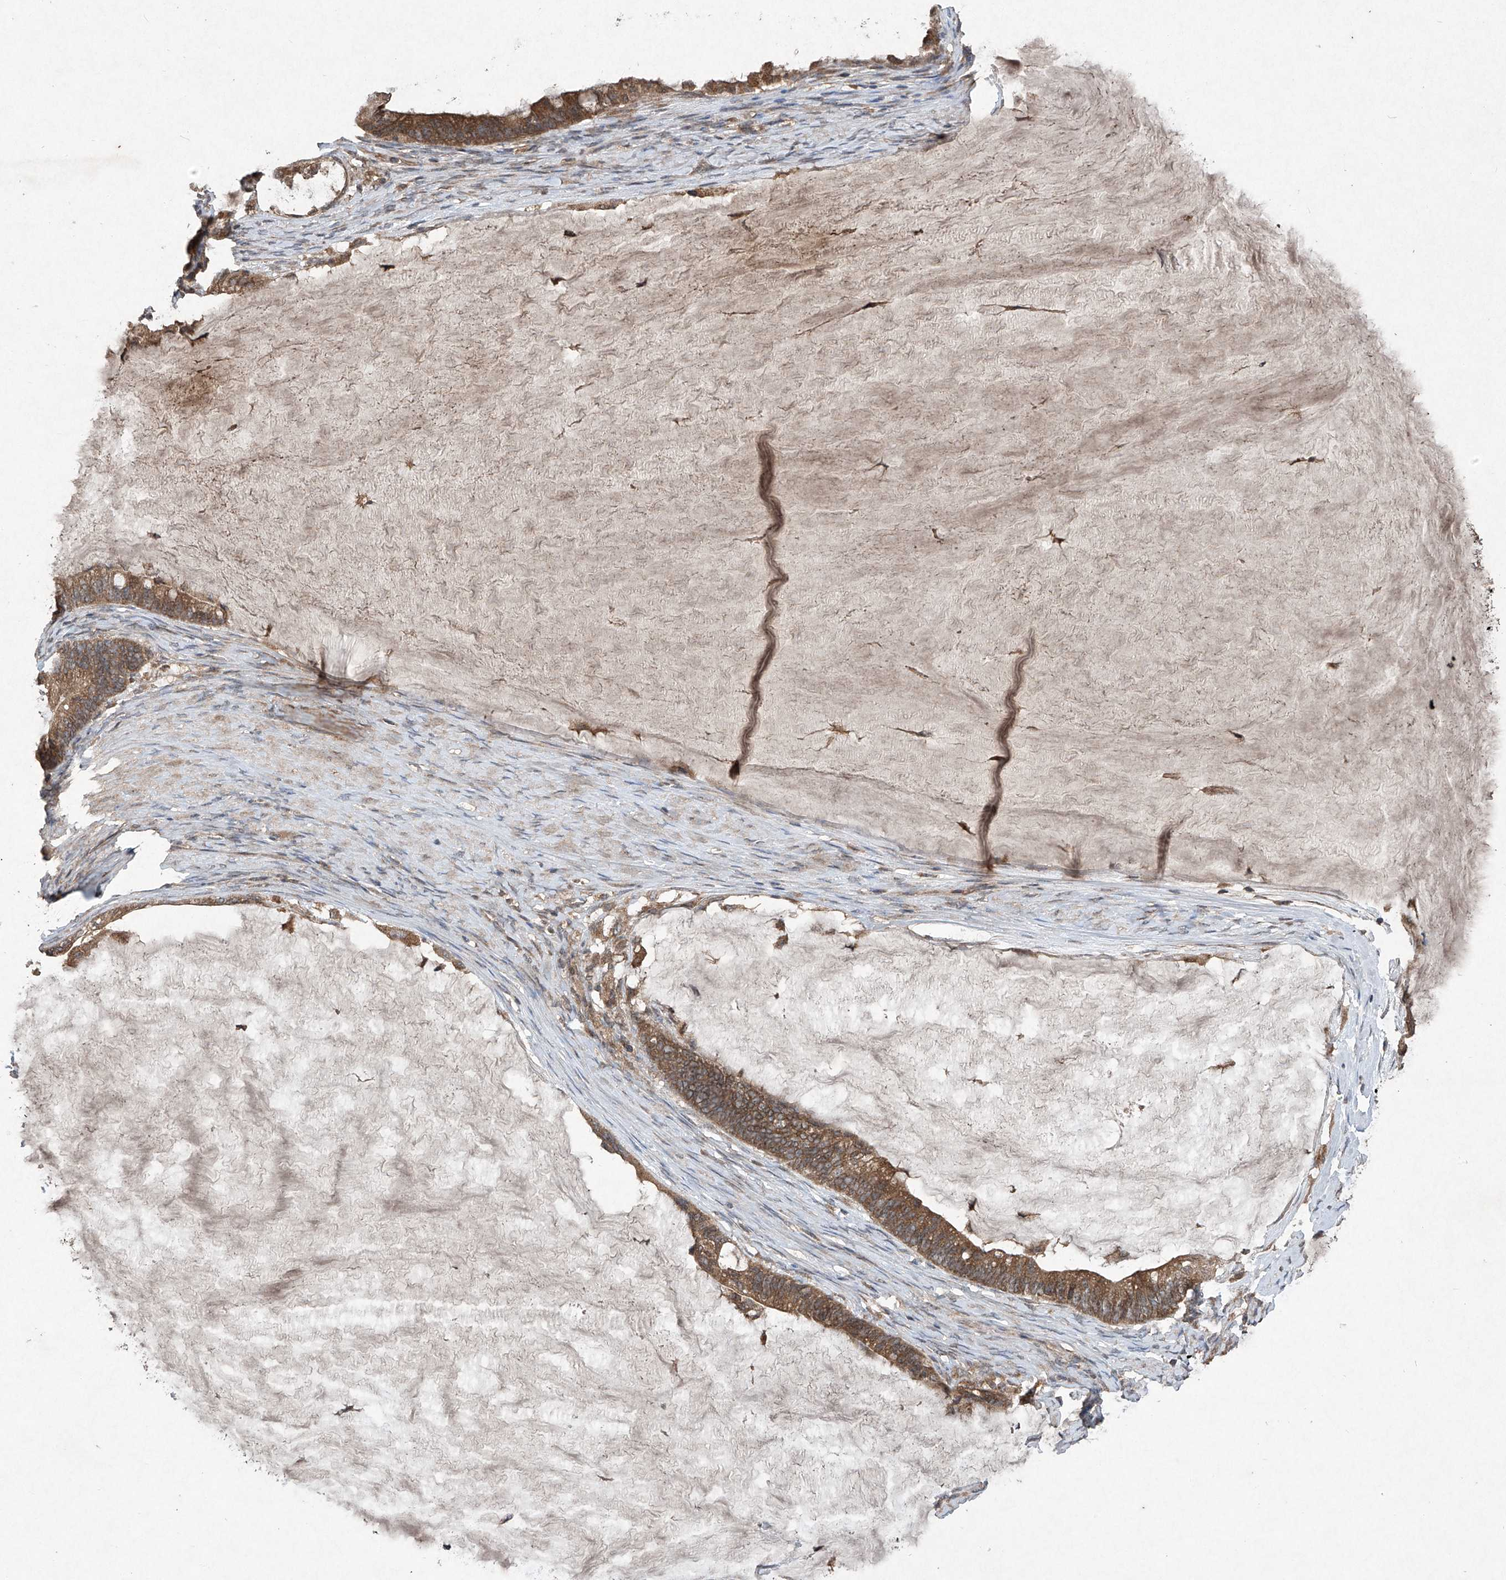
{"staining": {"intensity": "moderate", "quantity": ">75%", "location": "cytoplasmic/membranous"}, "tissue": "ovarian cancer", "cell_type": "Tumor cells", "image_type": "cancer", "snomed": [{"axis": "morphology", "description": "Cystadenocarcinoma, mucinous, NOS"}, {"axis": "topography", "description": "Ovary"}], "caption": "Ovarian cancer stained with a protein marker shows moderate staining in tumor cells.", "gene": "SUMF2", "patient": {"sex": "female", "age": 61}}